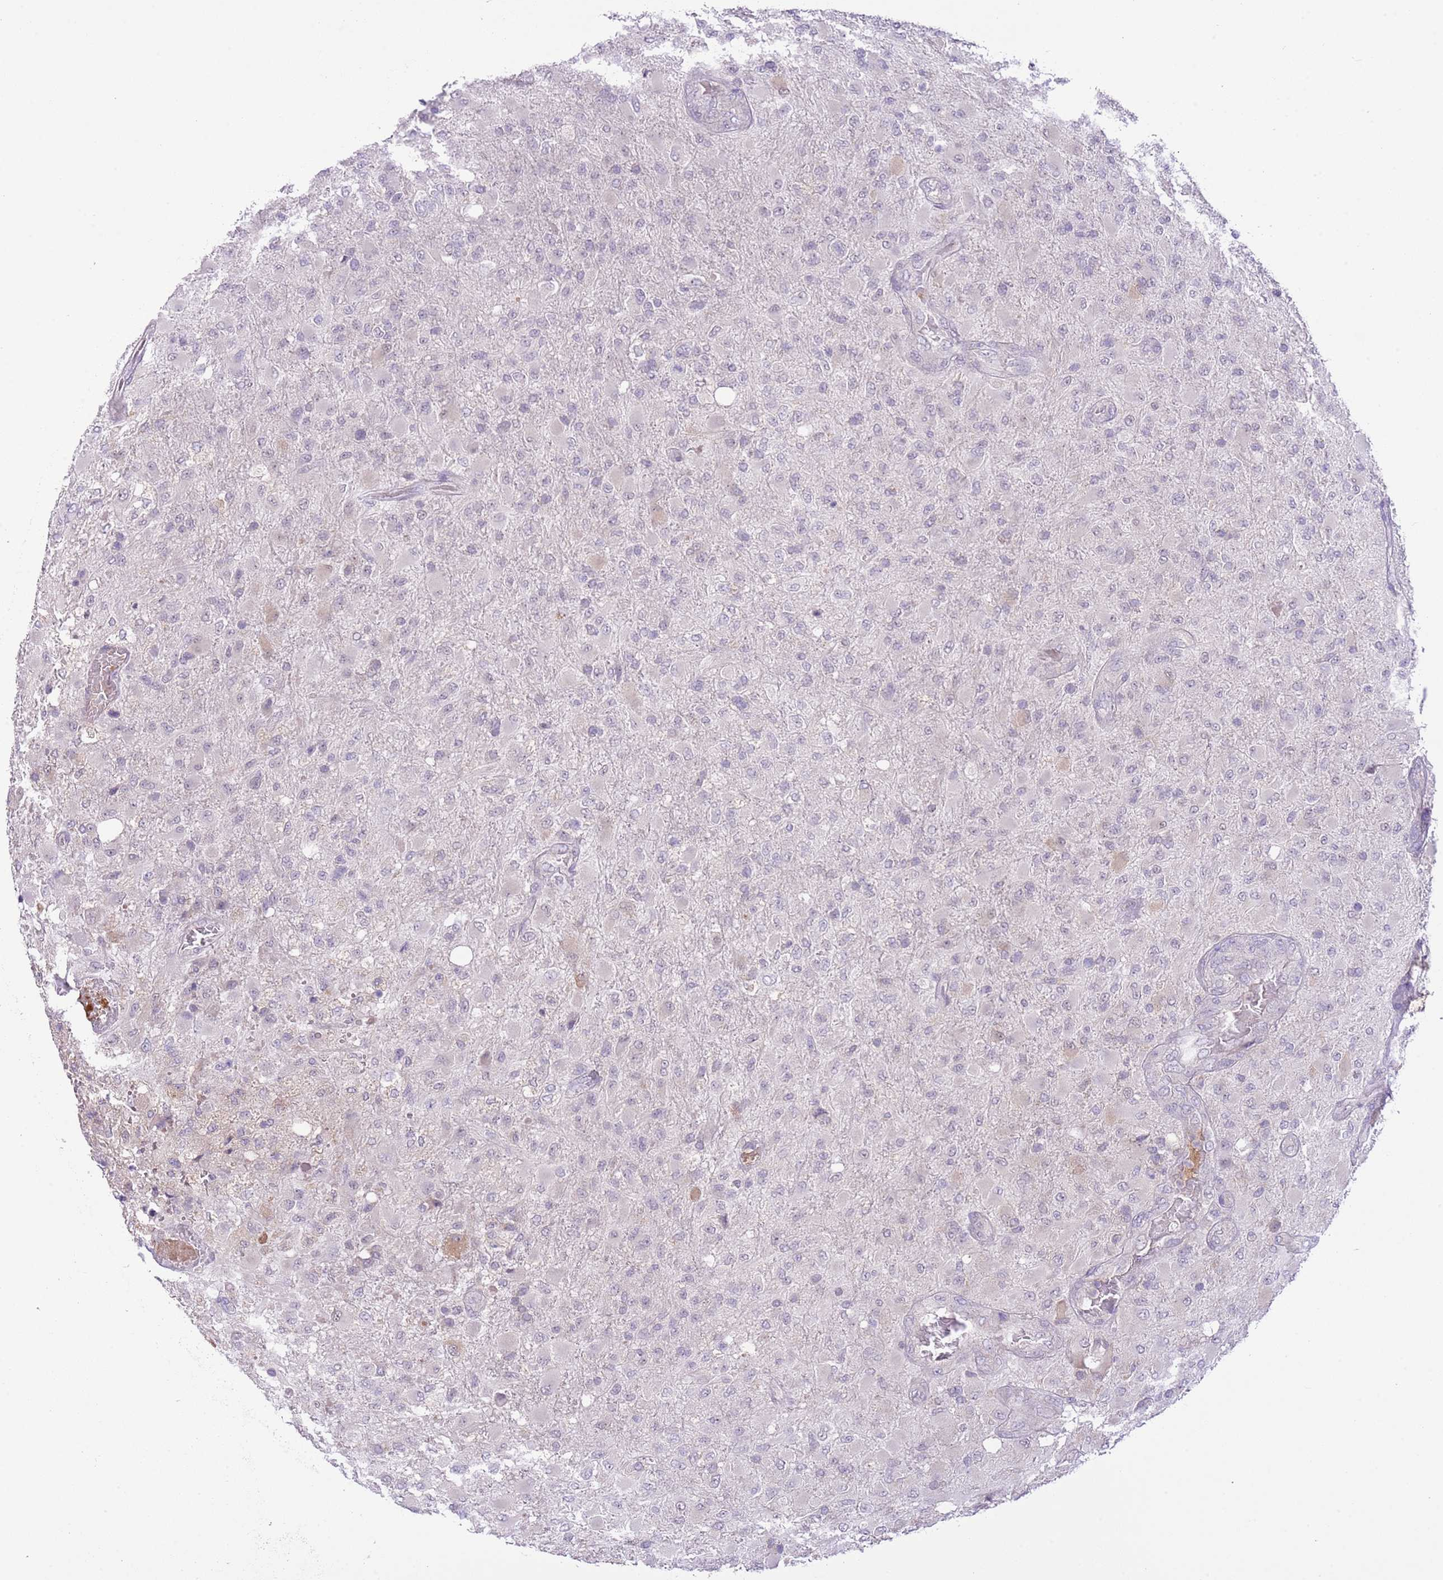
{"staining": {"intensity": "negative", "quantity": "none", "location": "none"}, "tissue": "glioma", "cell_type": "Tumor cells", "image_type": "cancer", "snomed": [{"axis": "morphology", "description": "Glioma, malignant, Low grade"}, {"axis": "topography", "description": "Brain"}], "caption": "Low-grade glioma (malignant) was stained to show a protein in brown. There is no significant positivity in tumor cells.", "gene": "GALK2", "patient": {"sex": "male", "age": 65}}